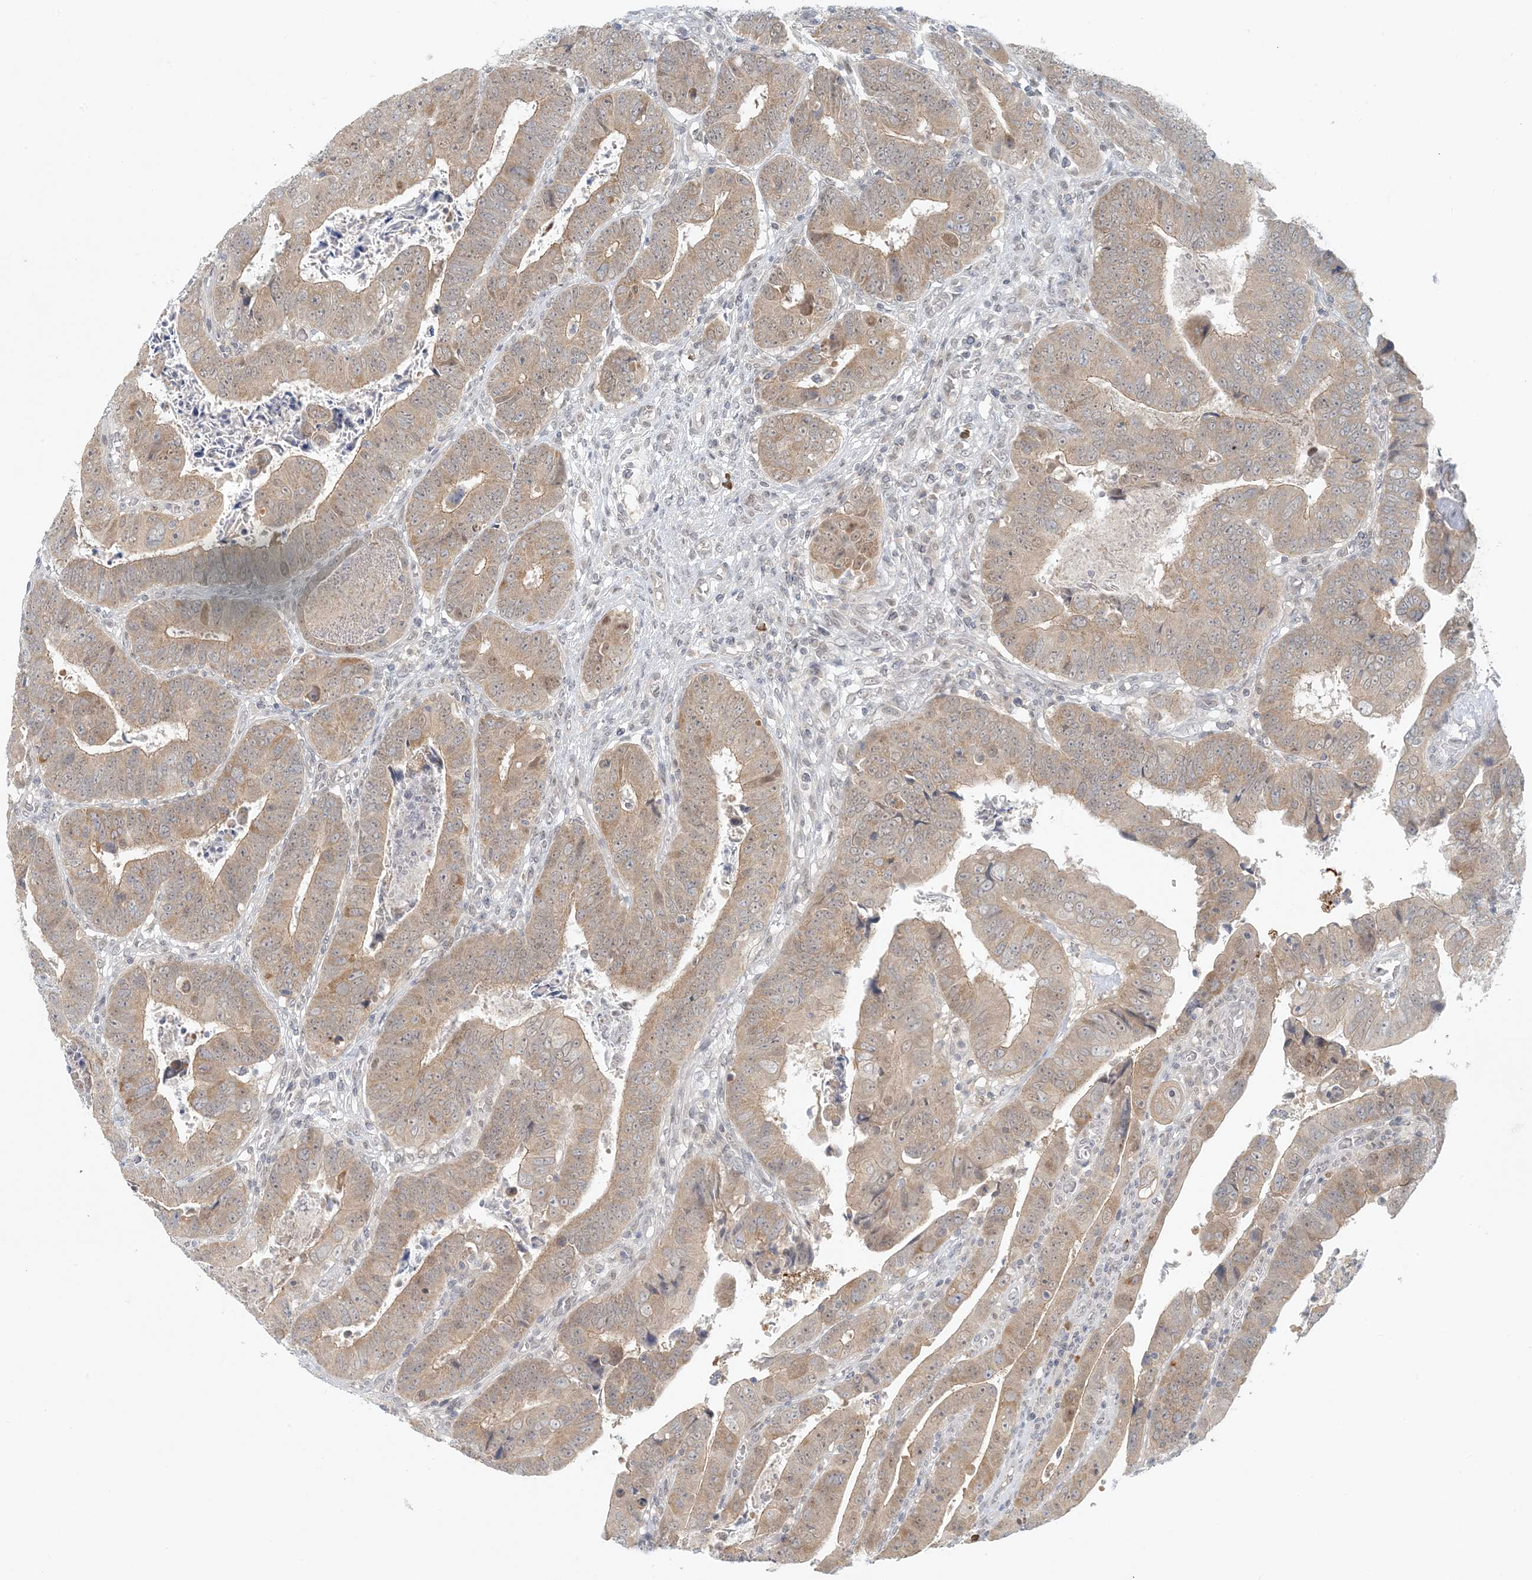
{"staining": {"intensity": "moderate", "quantity": ">75%", "location": "cytoplasmic/membranous"}, "tissue": "colorectal cancer", "cell_type": "Tumor cells", "image_type": "cancer", "snomed": [{"axis": "morphology", "description": "Normal tissue, NOS"}, {"axis": "morphology", "description": "Adenocarcinoma, NOS"}, {"axis": "topography", "description": "Rectum"}], "caption": "The immunohistochemical stain labels moderate cytoplasmic/membranous expression in tumor cells of colorectal cancer (adenocarcinoma) tissue.", "gene": "OBI1", "patient": {"sex": "female", "age": 65}}